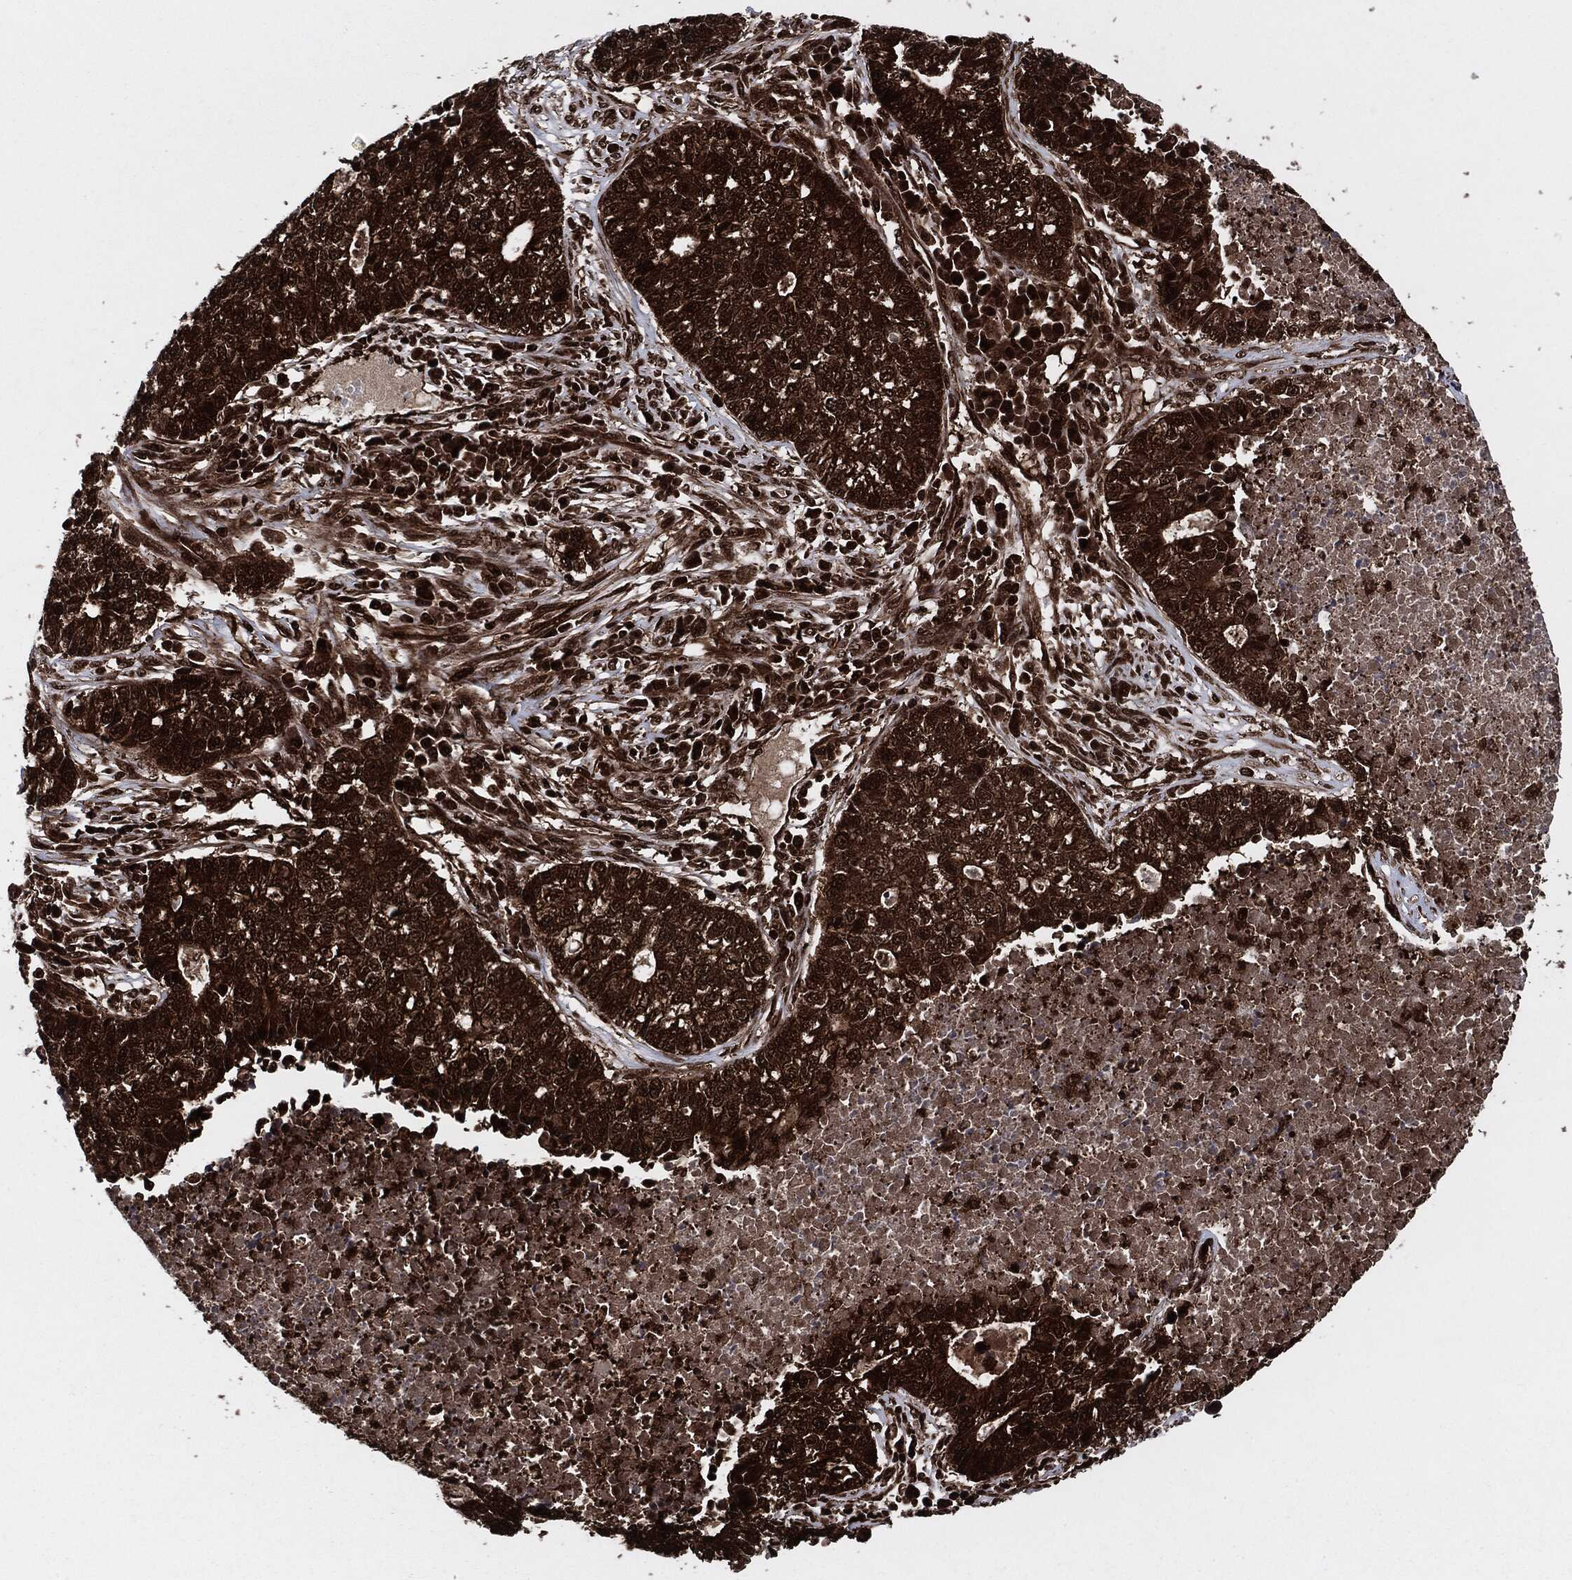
{"staining": {"intensity": "strong", "quantity": ">75%", "location": "cytoplasmic/membranous"}, "tissue": "lung cancer", "cell_type": "Tumor cells", "image_type": "cancer", "snomed": [{"axis": "morphology", "description": "Adenocarcinoma, NOS"}, {"axis": "topography", "description": "Lung"}], "caption": "Lung cancer was stained to show a protein in brown. There is high levels of strong cytoplasmic/membranous staining in approximately >75% of tumor cells.", "gene": "YWHAB", "patient": {"sex": "male", "age": 57}}